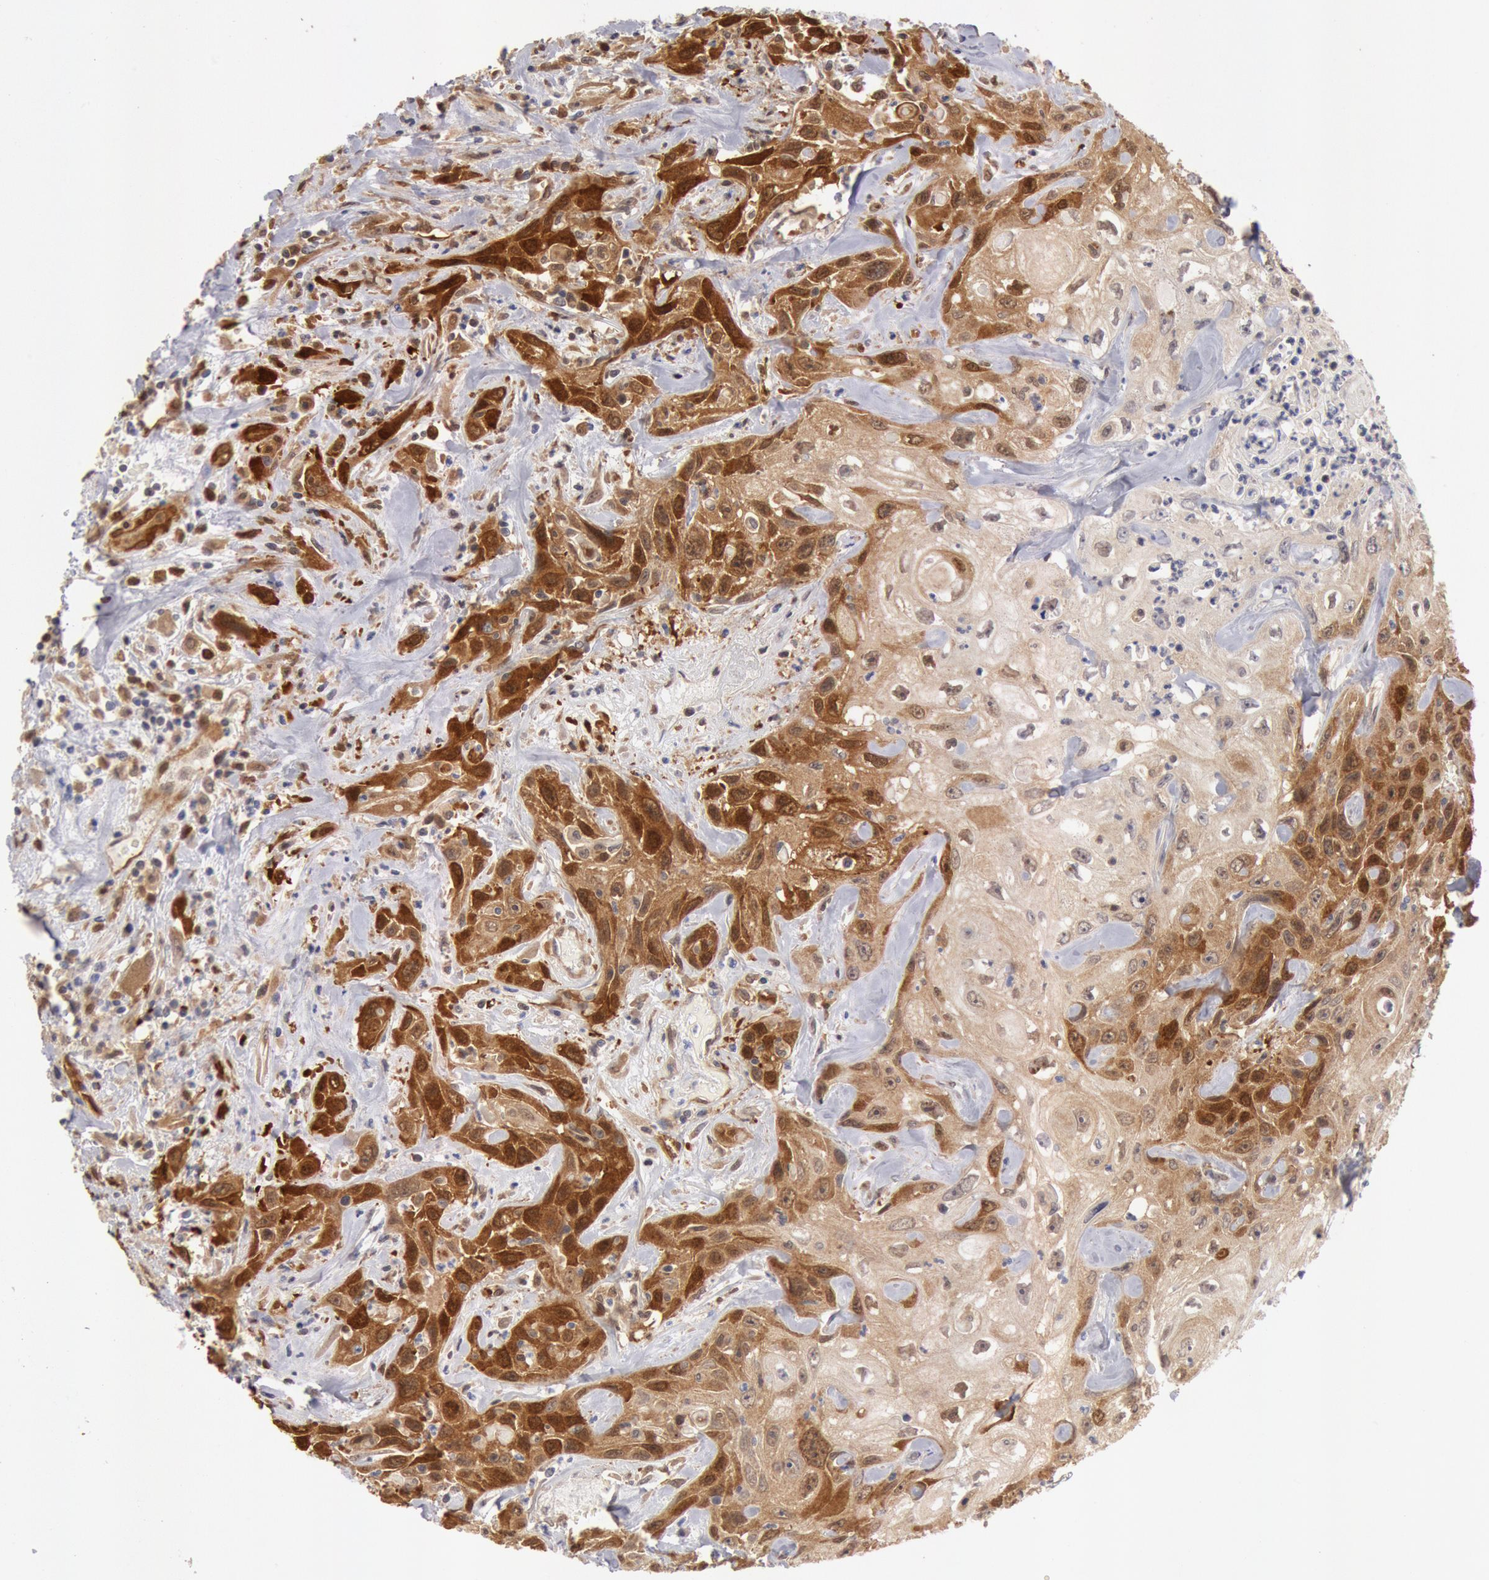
{"staining": {"intensity": "moderate", "quantity": ">75%", "location": "cytoplasmic/membranous,nuclear"}, "tissue": "urothelial cancer", "cell_type": "Tumor cells", "image_type": "cancer", "snomed": [{"axis": "morphology", "description": "Urothelial carcinoma, High grade"}, {"axis": "topography", "description": "Urinary bladder"}], "caption": "Immunohistochemical staining of high-grade urothelial carcinoma shows moderate cytoplasmic/membranous and nuclear protein staining in approximately >75% of tumor cells.", "gene": "DNAJA1", "patient": {"sex": "female", "age": 84}}